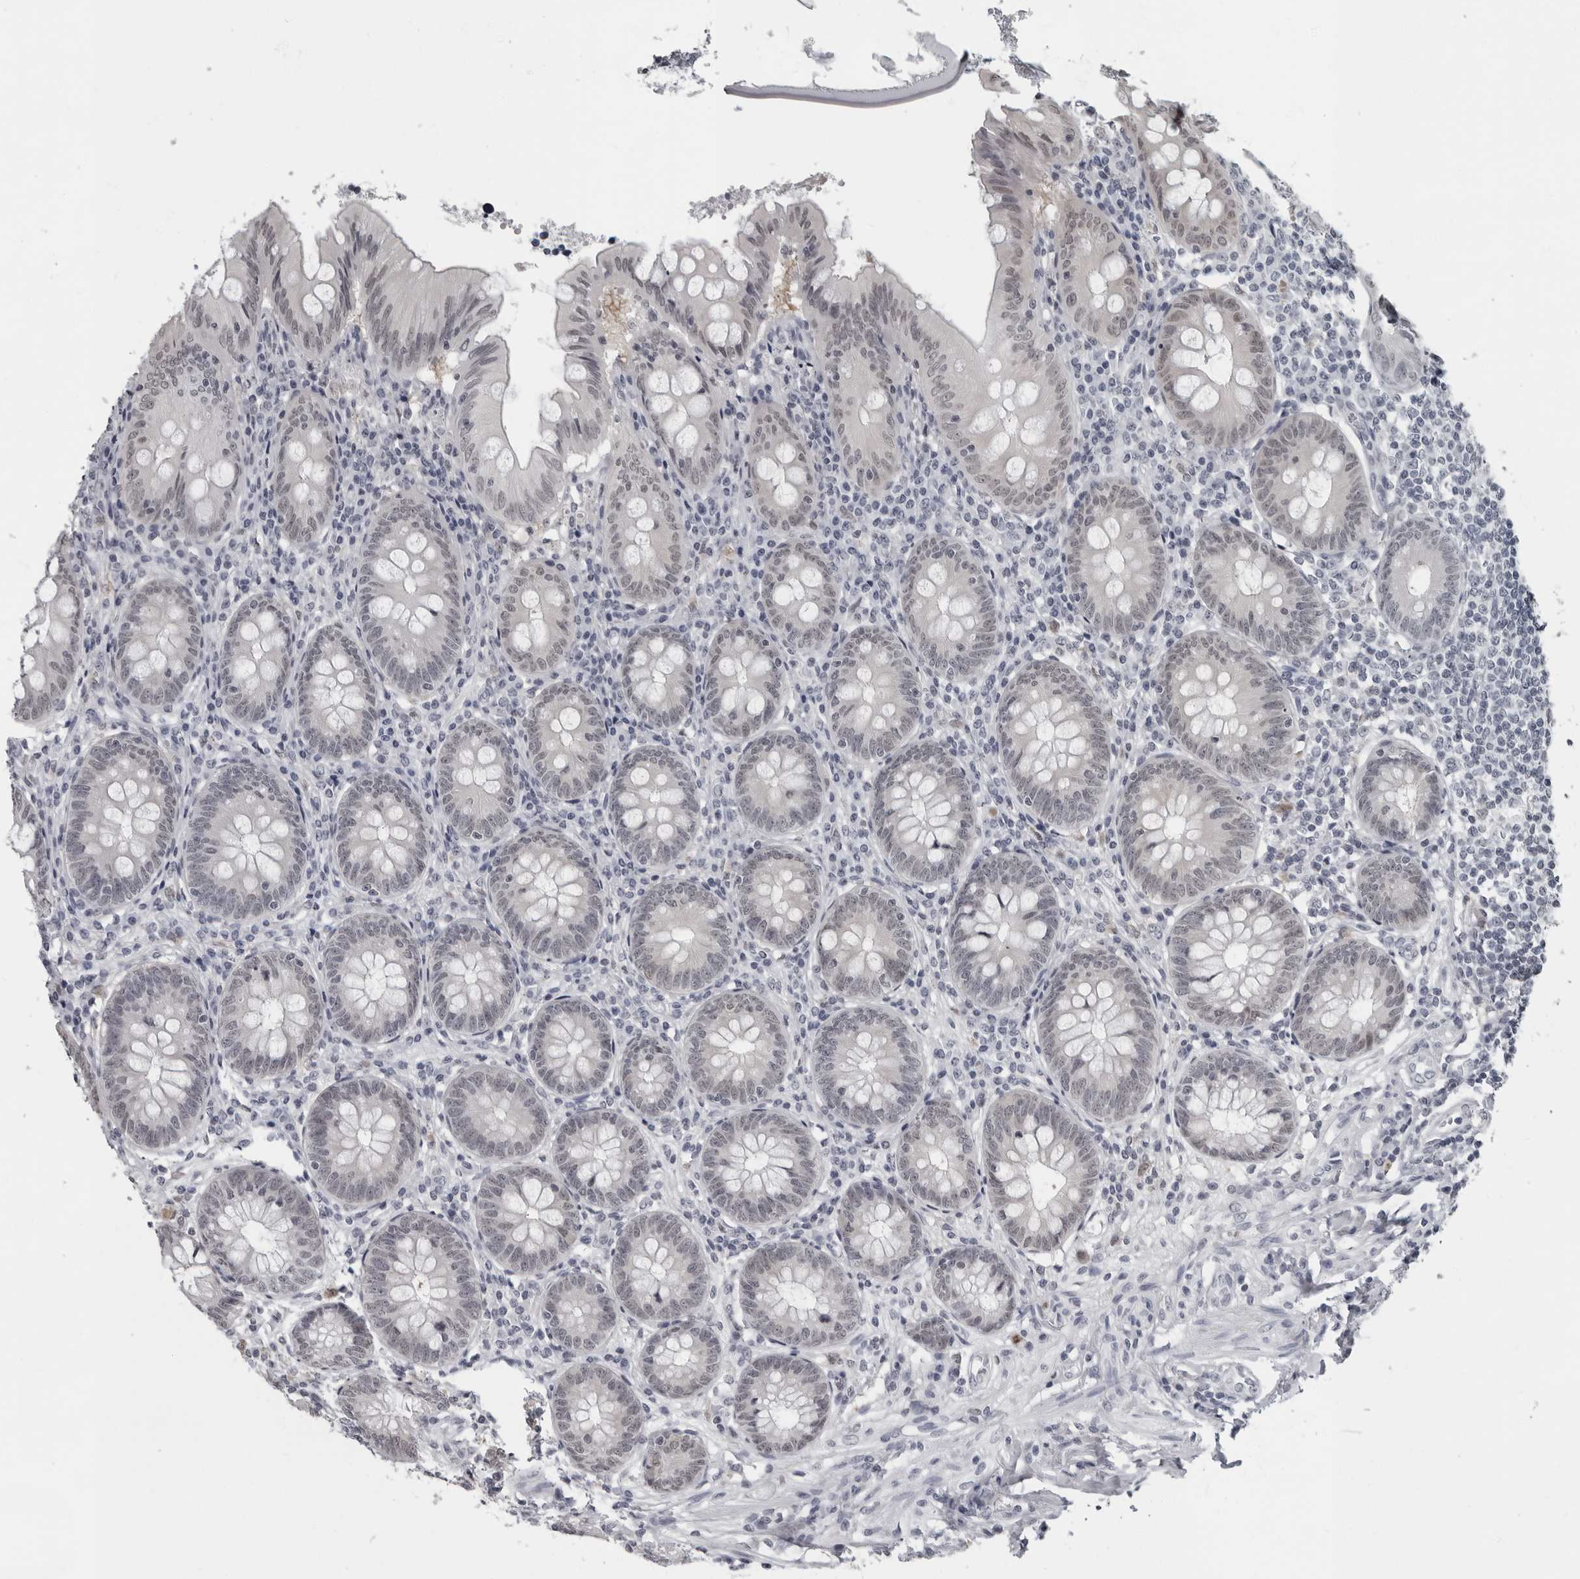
{"staining": {"intensity": "weak", "quantity": "<25%", "location": "nuclear"}, "tissue": "appendix", "cell_type": "Glandular cells", "image_type": "normal", "snomed": [{"axis": "morphology", "description": "Normal tissue, NOS"}, {"axis": "topography", "description": "Appendix"}], "caption": "This is a histopathology image of immunohistochemistry staining of benign appendix, which shows no staining in glandular cells. (Brightfield microscopy of DAB (3,3'-diaminobenzidine) IHC at high magnification).", "gene": "LZIC", "patient": {"sex": "female", "age": 54}}